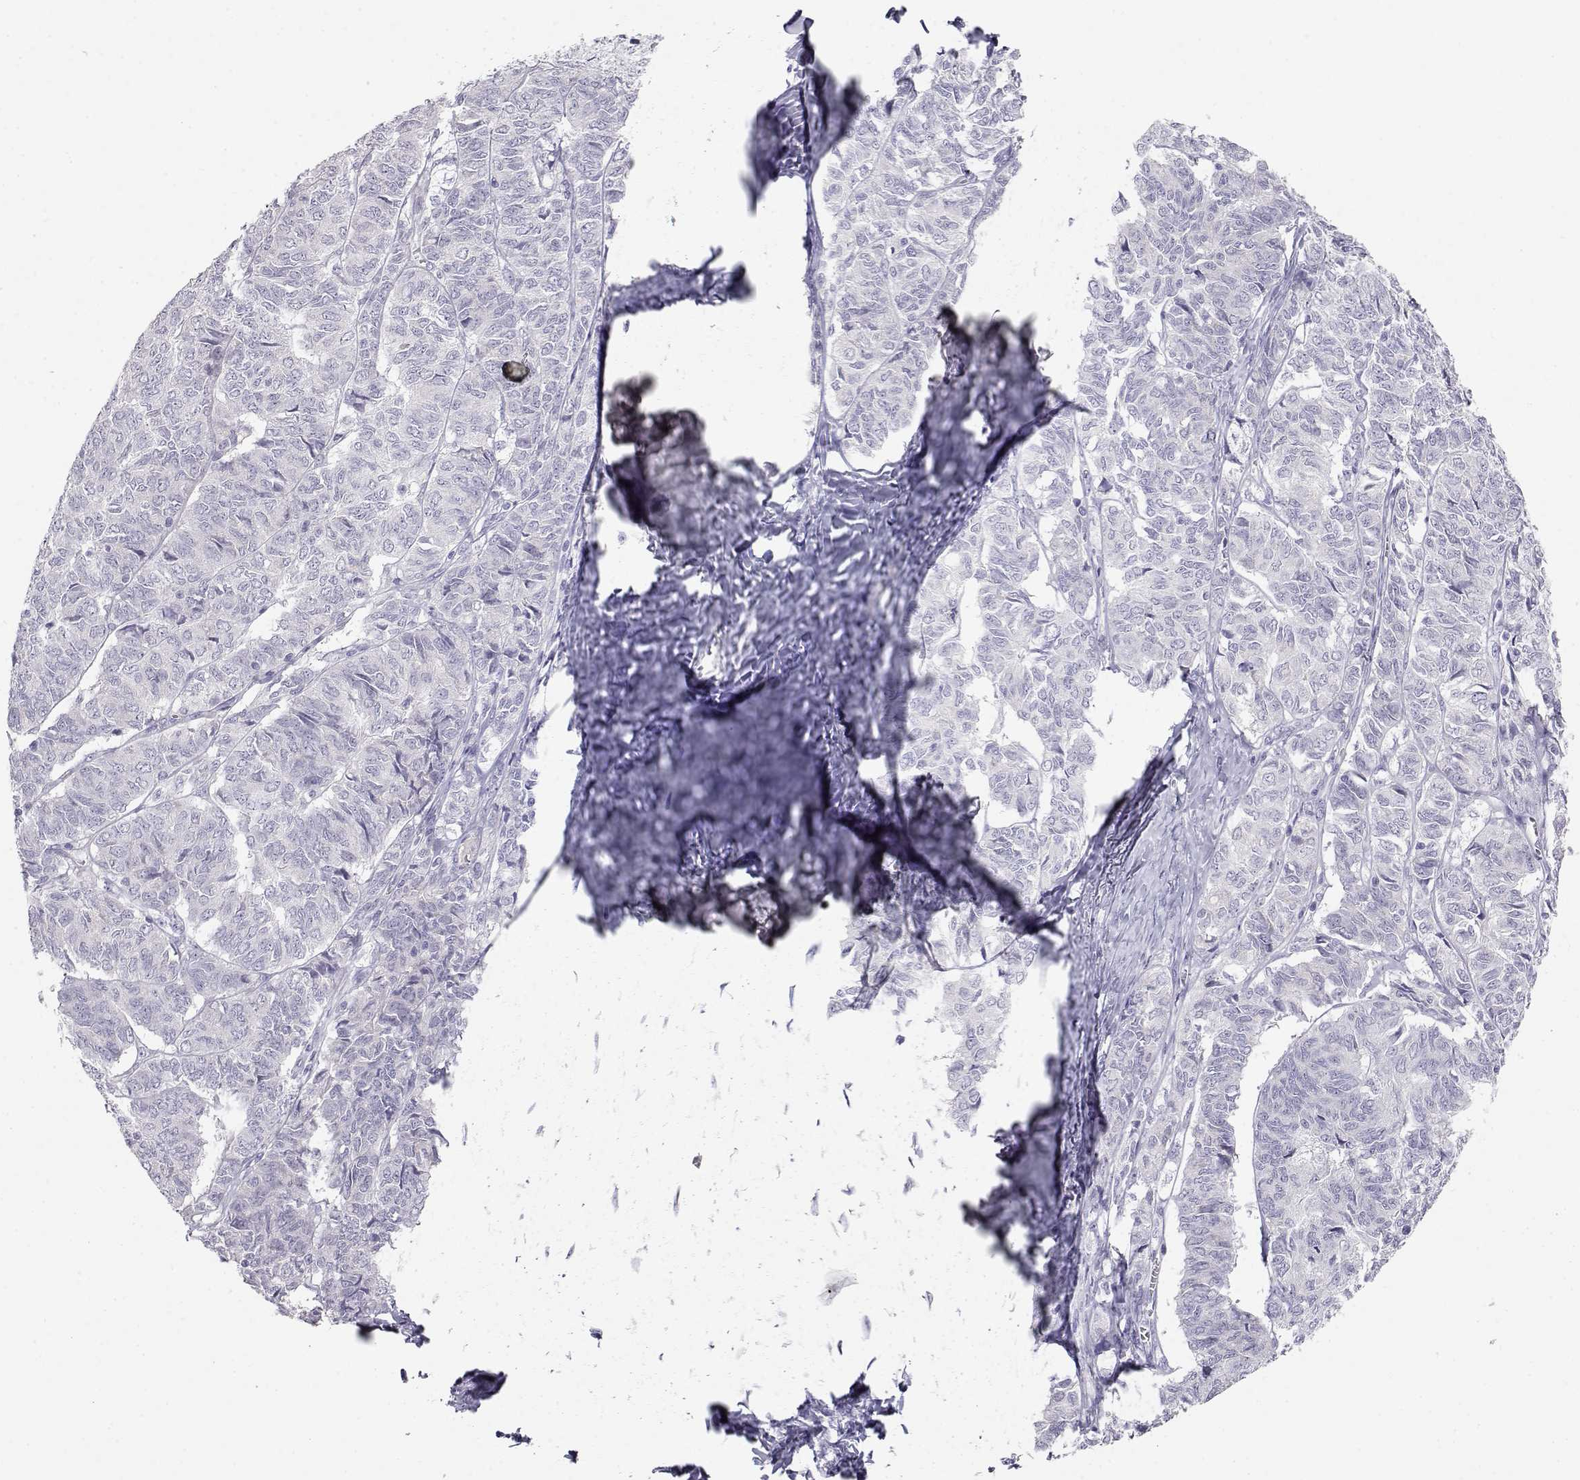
{"staining": {"intensity": "negative", "quantity": "none", "location": "none"}, "tissue": "ovarian cancer", "cell_type": "Tumor cells", "image_type": "cancer", "snomed": [{"axis": "morphology", "description": "Carcinoma, endometroid"}, {"axis": "topography", "description": "Ovary"}], "caption": "The photomicrograph exhibits no significant positivity in tumor cells of ovarian cancer.", "gene": "CDHR1", "patient": {"sex": "female", "age": 80}}